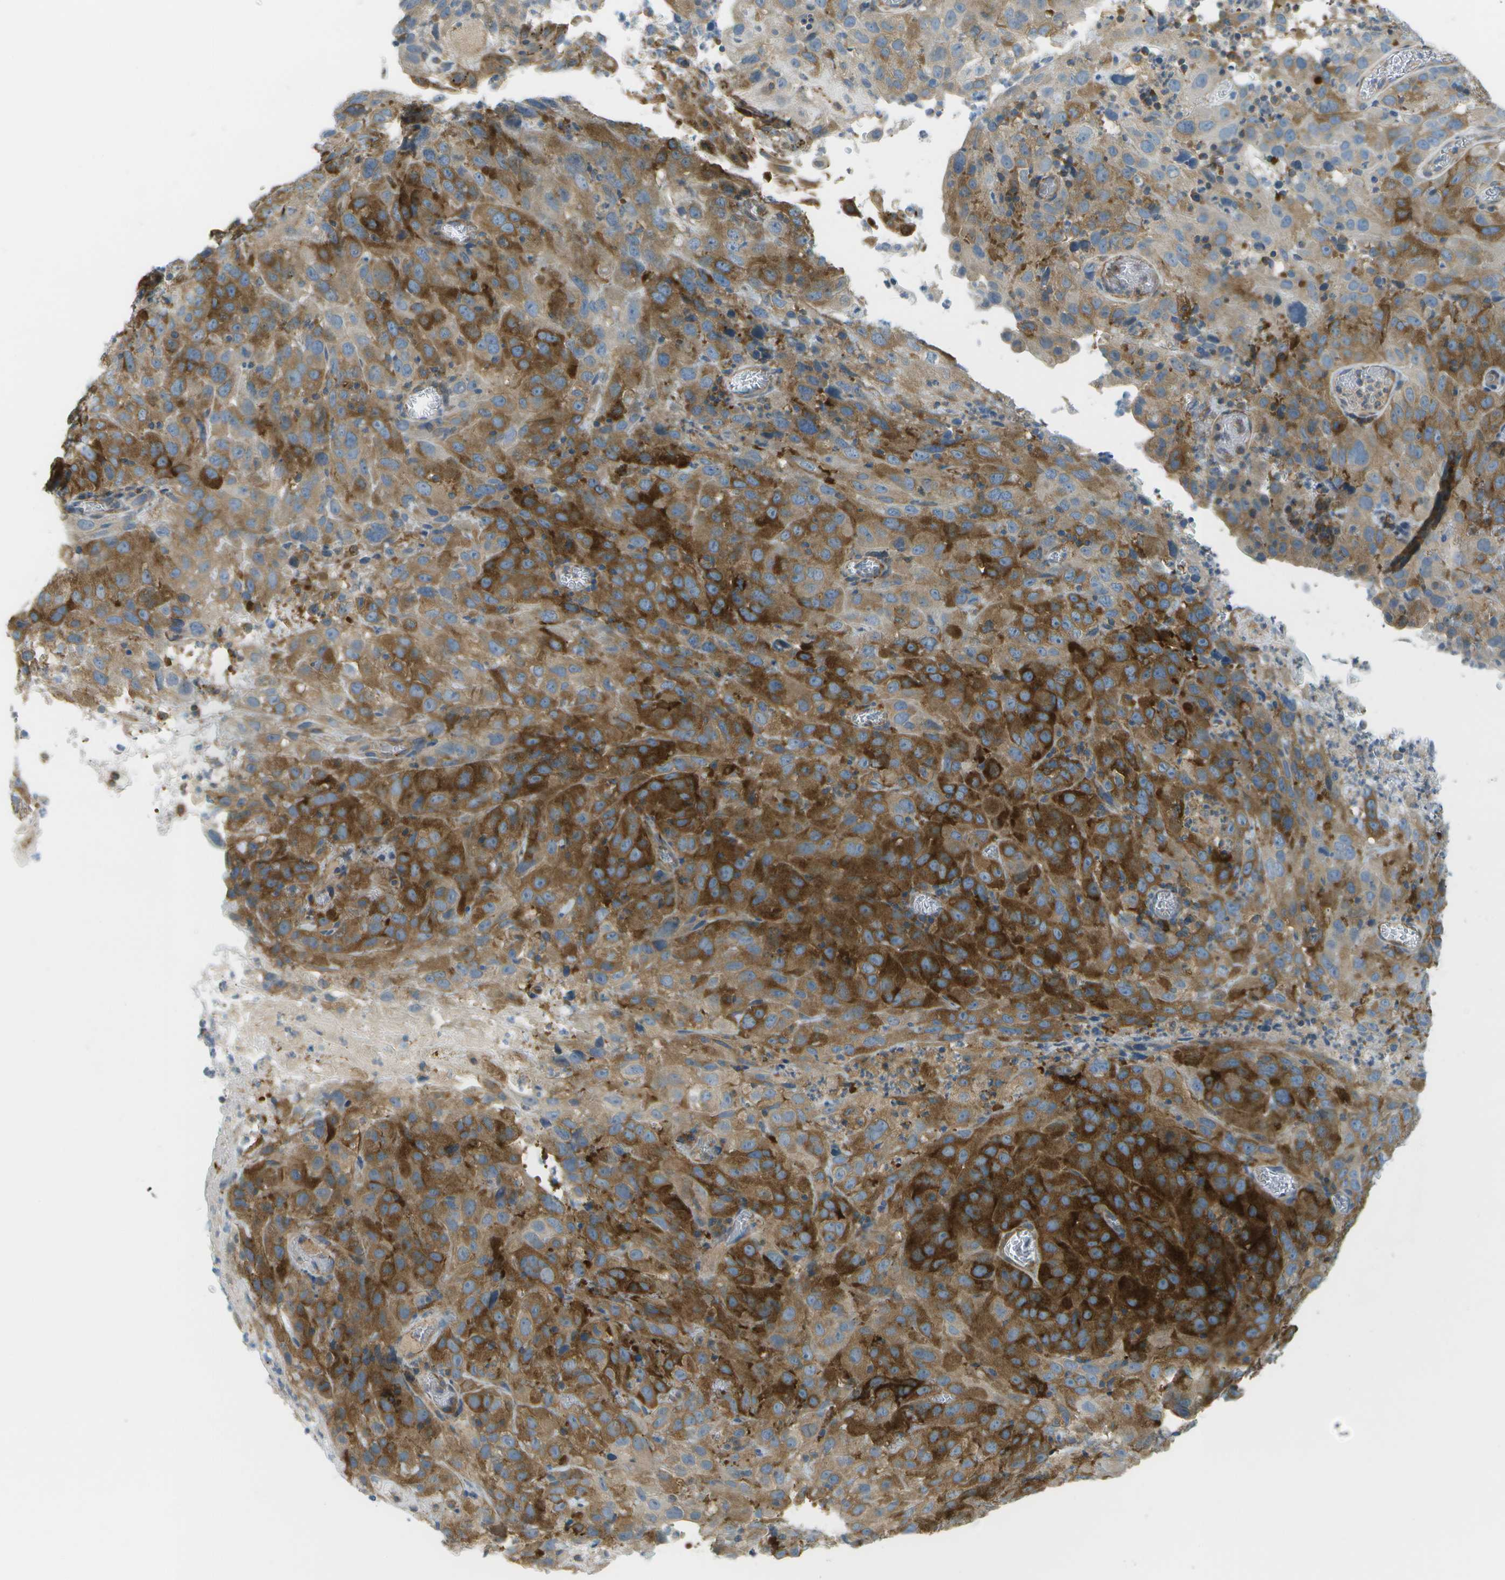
{"staining": {"intensity": "strong", "quantity": "25%-75%", "location": "cytoplasmic/membranous"}, "tissue": "cervical cancer", "cell_type": "Tumor cells", "image_type": "cancer", "snomed": [{"axis": "morphology", "description": "Squamous cell carcinoma, NOS"}, {"axis": "topography", "description": "Cervix"}], "caption": "DAB (3,3'-diaminobenzidine) immunohistochemical staining of cervical cancer displays strong cytoplasmic/membranous protein expression in approximately 25%-75% of tumor cells.", "gene": "WNK2", "patient": {"sex": "female", "age": 32}}